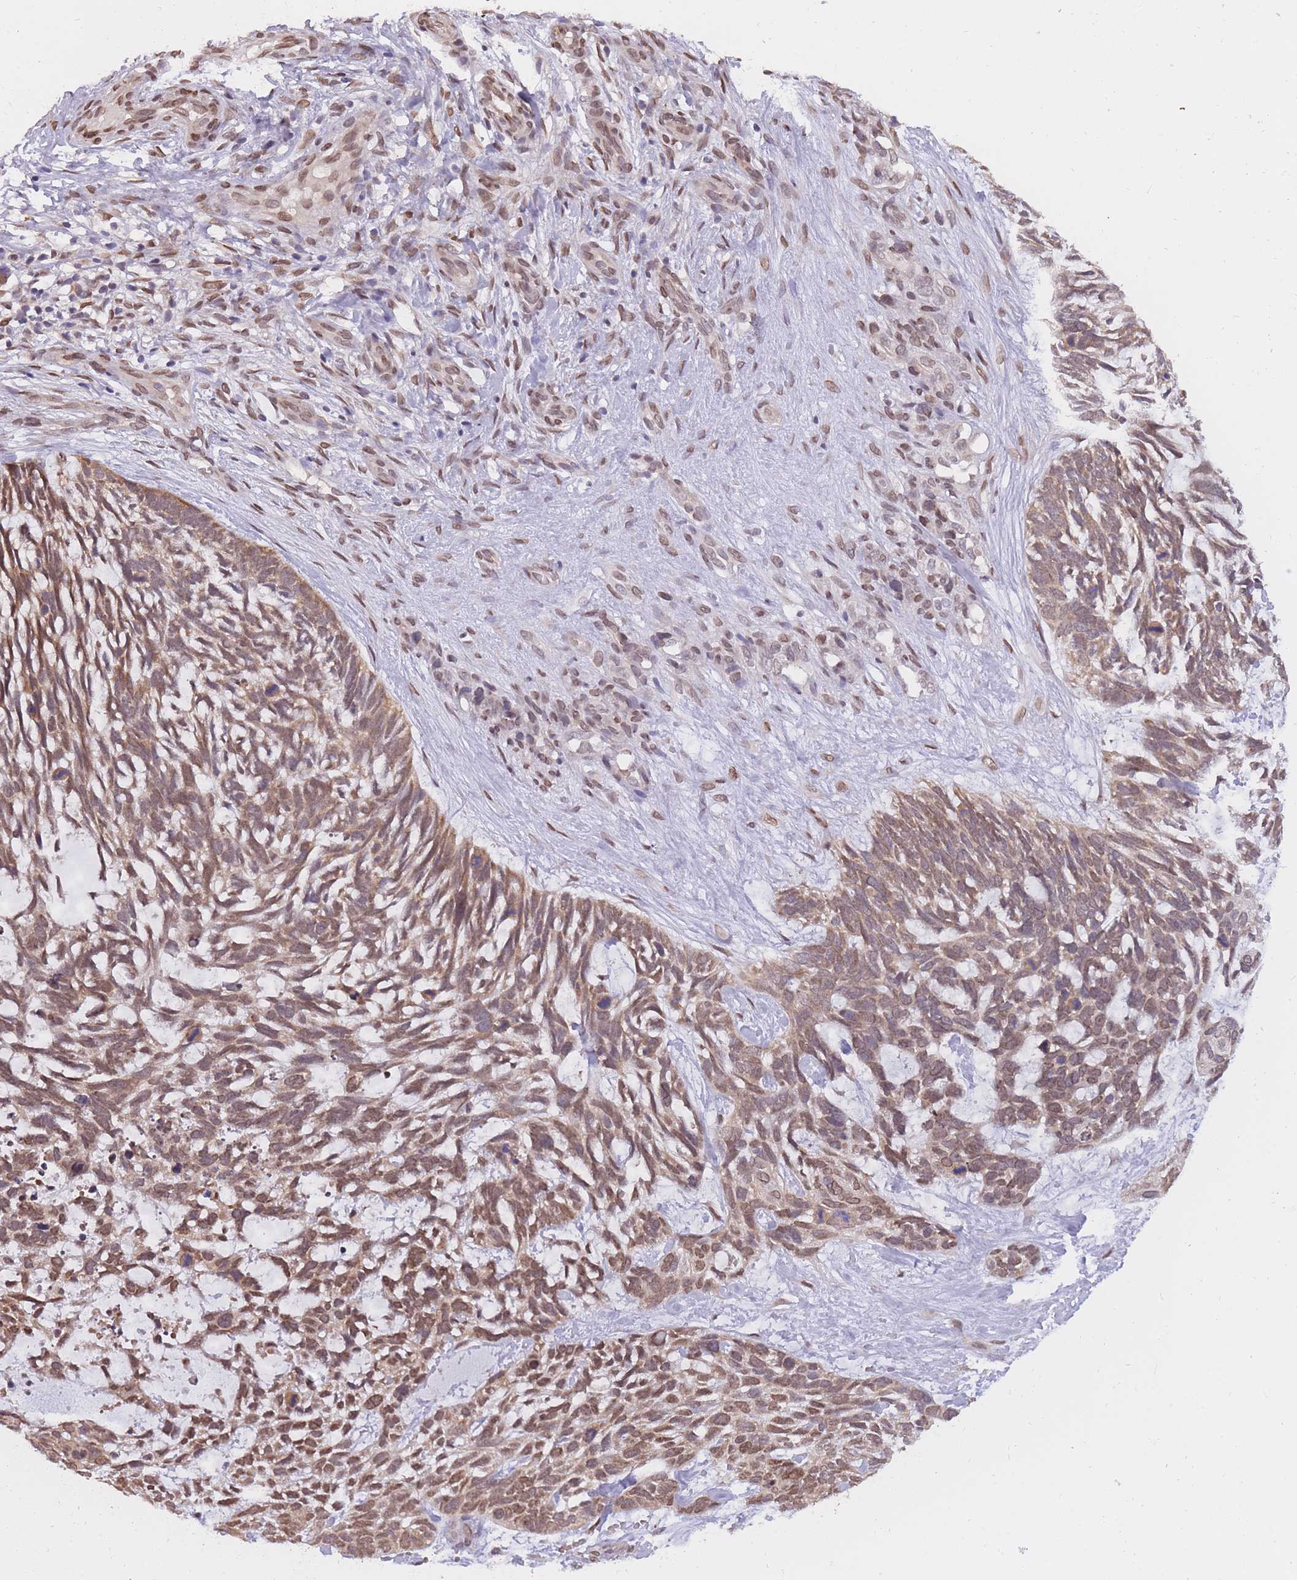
{"staining": {"intensity": "moderate", "quantity": ">75%", "location": "cytoplasmic/membranous,nuclear"}, "tissue": "skin cancer", "cell_type": "Tumor cells", "image_type": "cancer", "snomed": [{"axis": "morphology", "description": "Basal cell carcinoma"}, {"axis": "topography", "description": "Skin"}], "caption": "Brown immunohistochemical staining in human skin cancer demonstrates moderate cytoplasmic/membranous and nuclear expression in about >75% of tumor cells.", "gene": "CDIP1", "patient": {"sex": "male", "age": 88}}